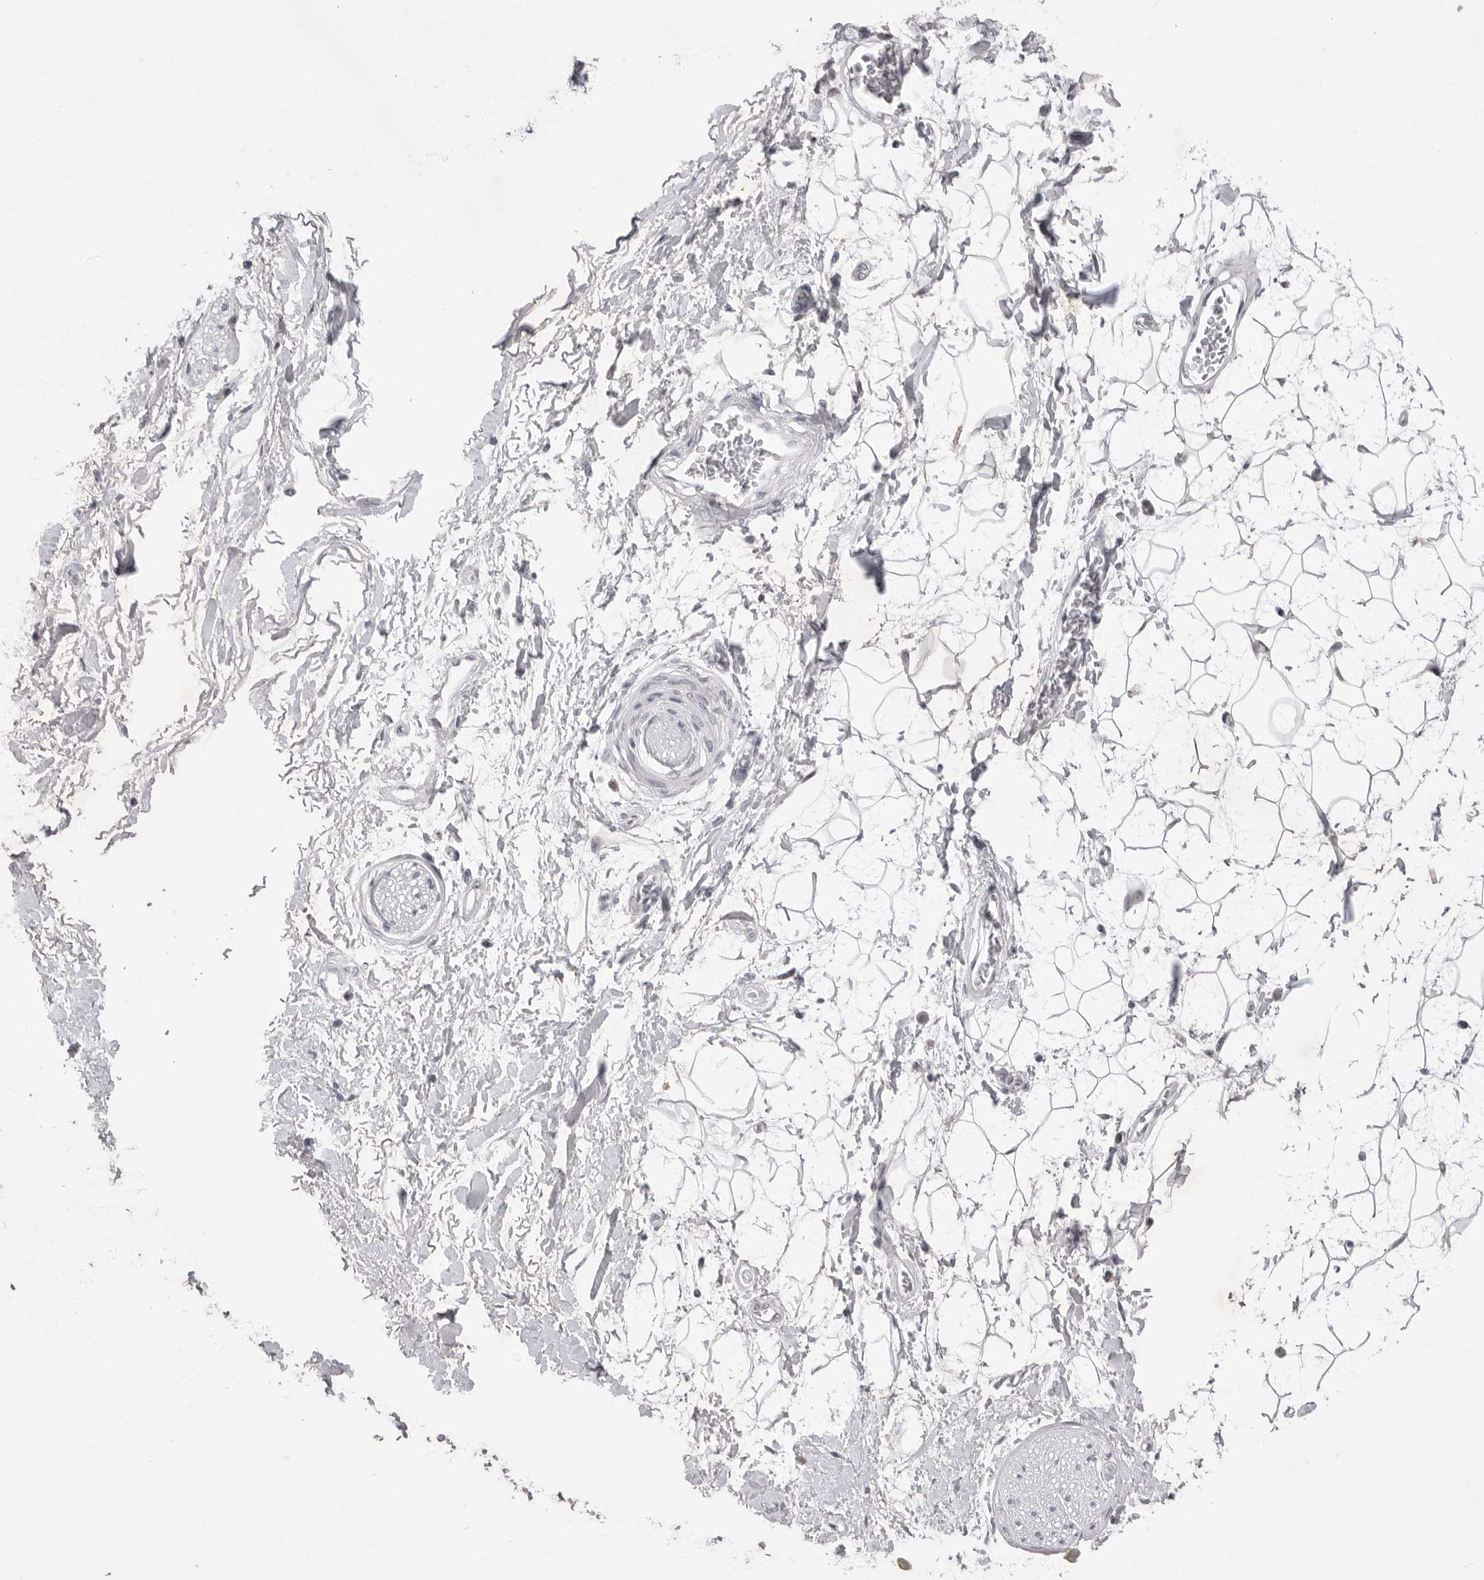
{"staining": {"intensity": "negative", "quantity": "none", "location": "none"}, "tissue": "adipose tissue", "cell_type": "Adipocytes", "image_type": "normal", "snomed": [{"axis": "morphology", "description": "Normal tissue, NOS"}, {"axis": "topography", "description": "Soft tissue"}], "caption": "Adipocytes show no significant protein staining in benign adipose tissue. (DAB (3,3'-diaminobenzidine) immunohistochemistry visualized using brightfield microscopy, high magnification).", "gene": "ZBTB7B", "patient": {"sex": "male", "age": 72}}